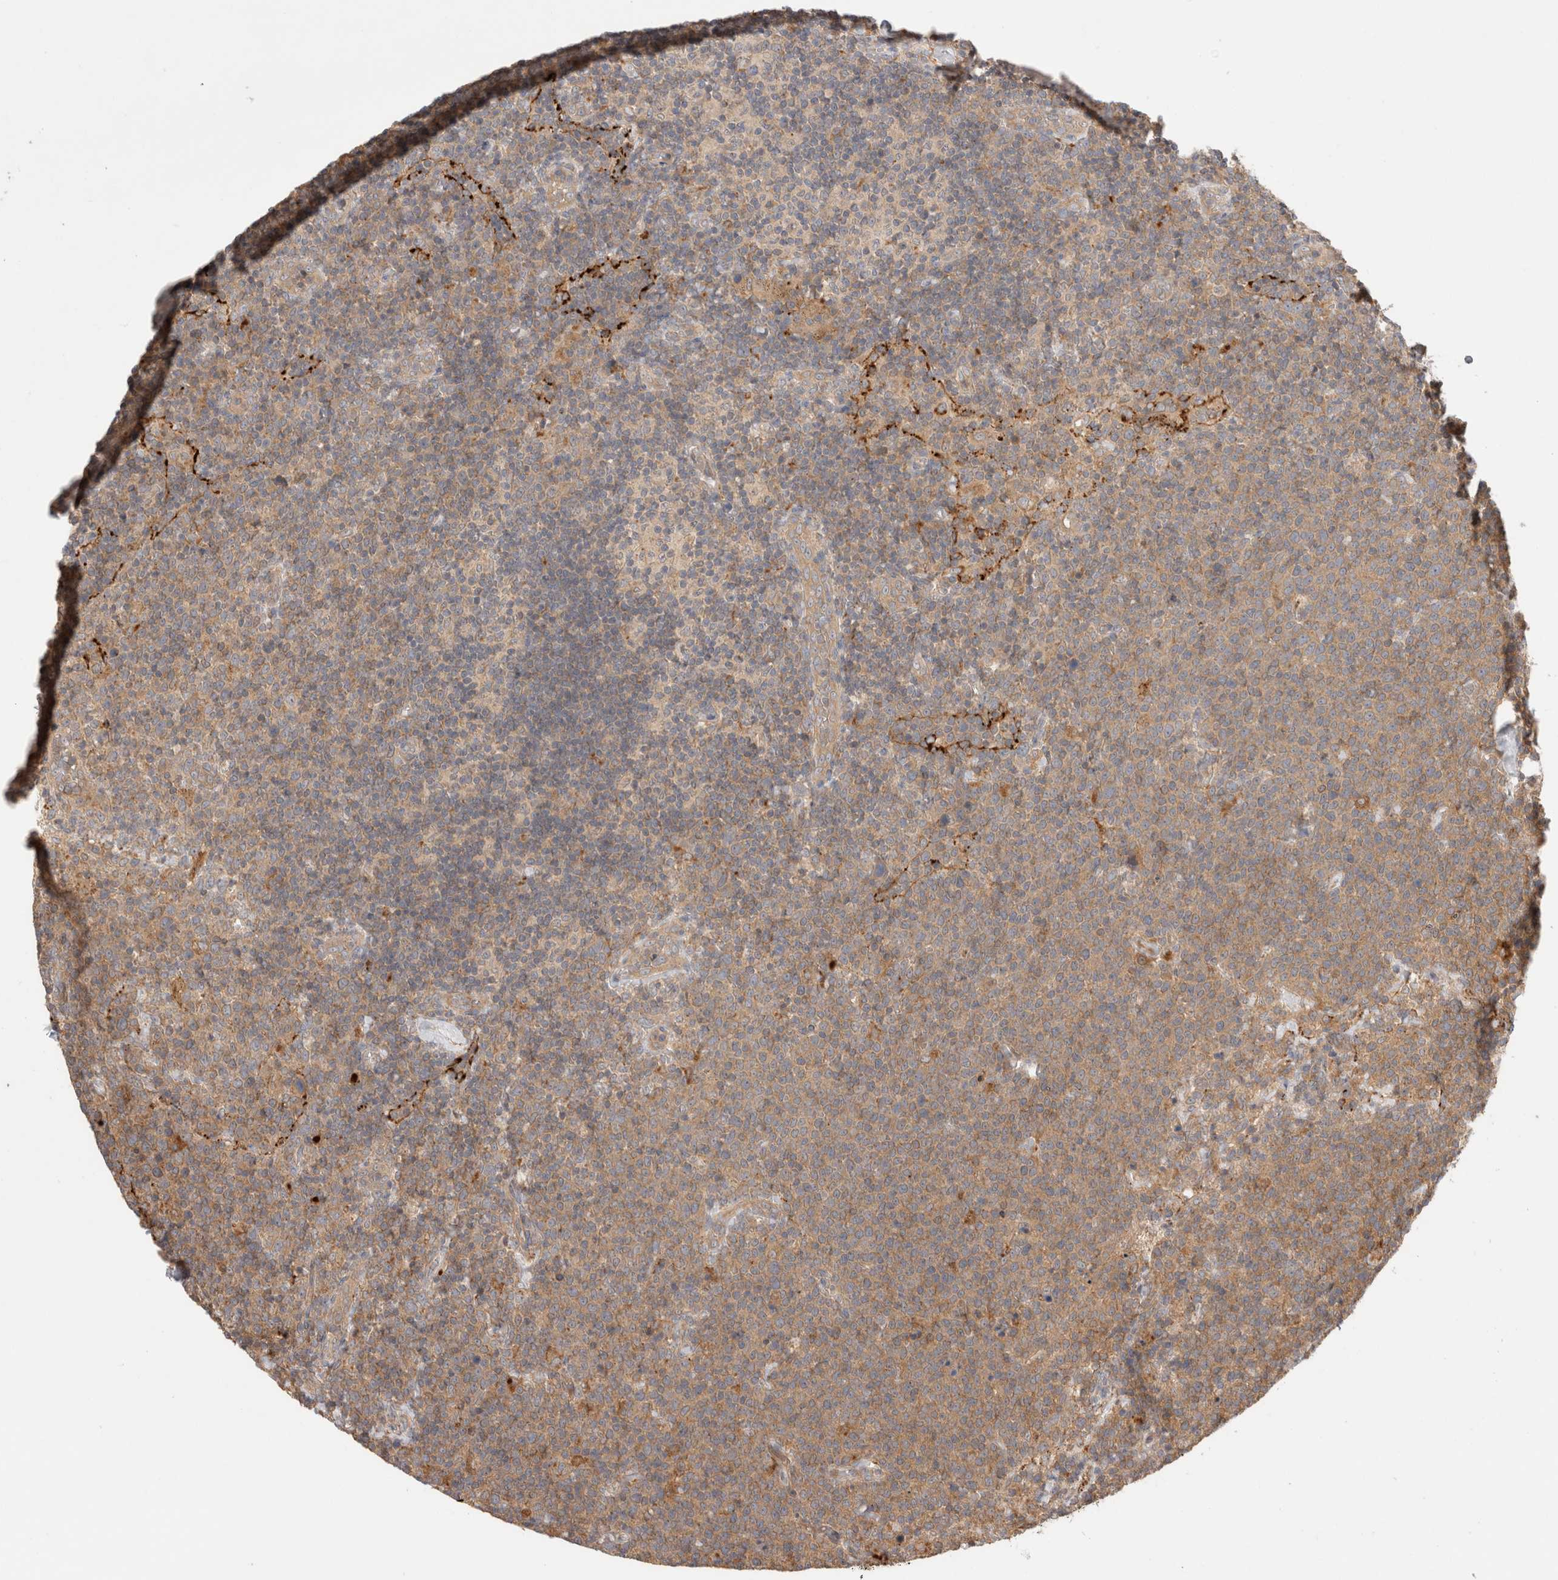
{"staining": {"intensity": "weak", "quantity": ">75%", "location": "cytoplasmic/membranous"}, "tissue": "lymphoma", "cell_type": "Tumor cells", "image_type": "cancer", "snomed": [{"axis": "morphology", "description": "Malignant lymphoma, non-Hodgkin's type, High grade"}, {"axis": "topography", "description": "Lymph node"}], "caption": "A photomicrograph of malignant lymphoma, non-Hodgkin's type (high-grade) stained for a protein reveals weak cytoplasmic/membranous brown staining in tumor cells.", "gene": "VPS28", "patient": {"sex": "male", "age": 61}}